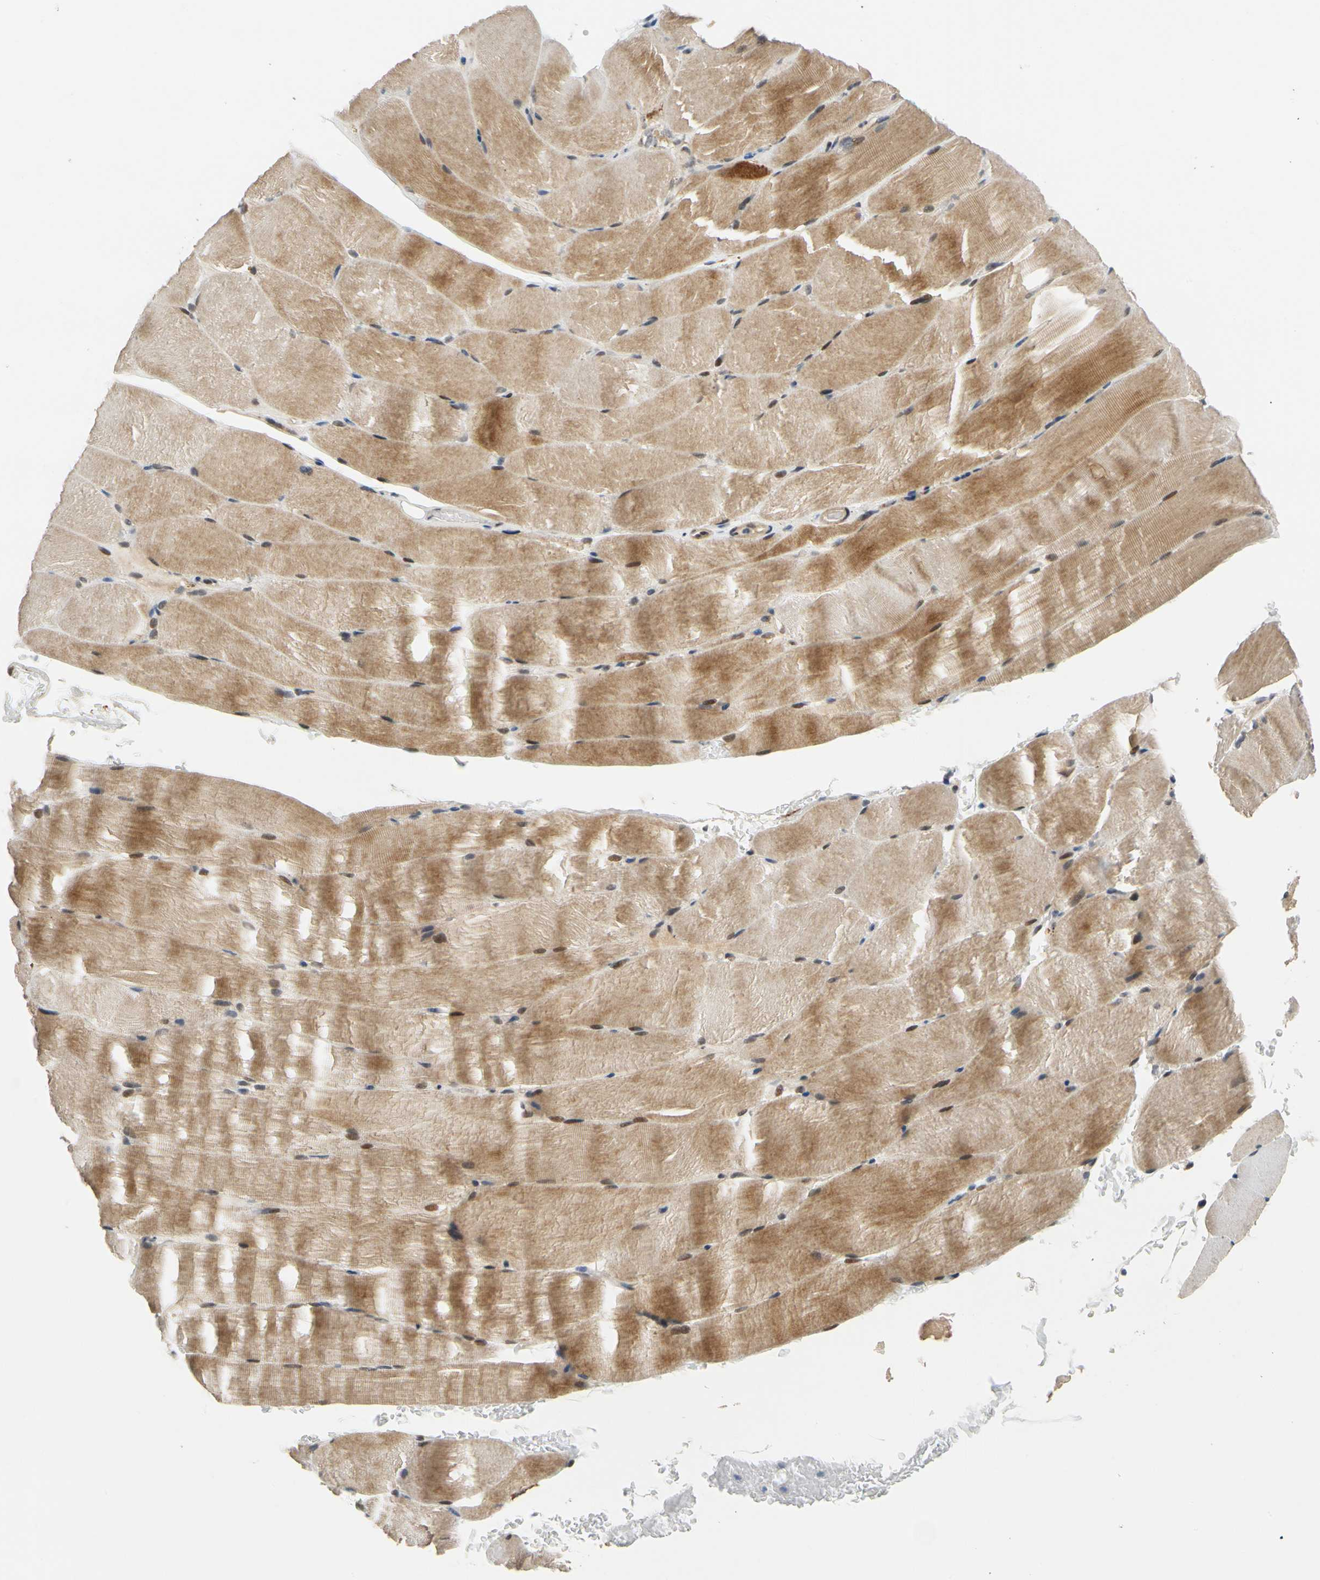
{"staining": {"intensity": "moderate", "quantity": ">75%", "location": "cytoplasmic/membranous"}, "tissue": "skeletal muscle", "cell_type": "Myocytes", "image_type": "normal", "snomed": [{"axis": "morphology", "description": "Normal tissue, NOS"}, {"axis": "topography", "description": "Skeletal muscle"}, {"axis": "topography", "description": "Parathyroid gland"}], "caption": "A medium amount of moderate cytoplasmic/membranous staining is identified in approximately >75% of myocytes in benign skeletal muscle.", "gene": "POGZ", "patient": {"sex": "female", "age": 37}}